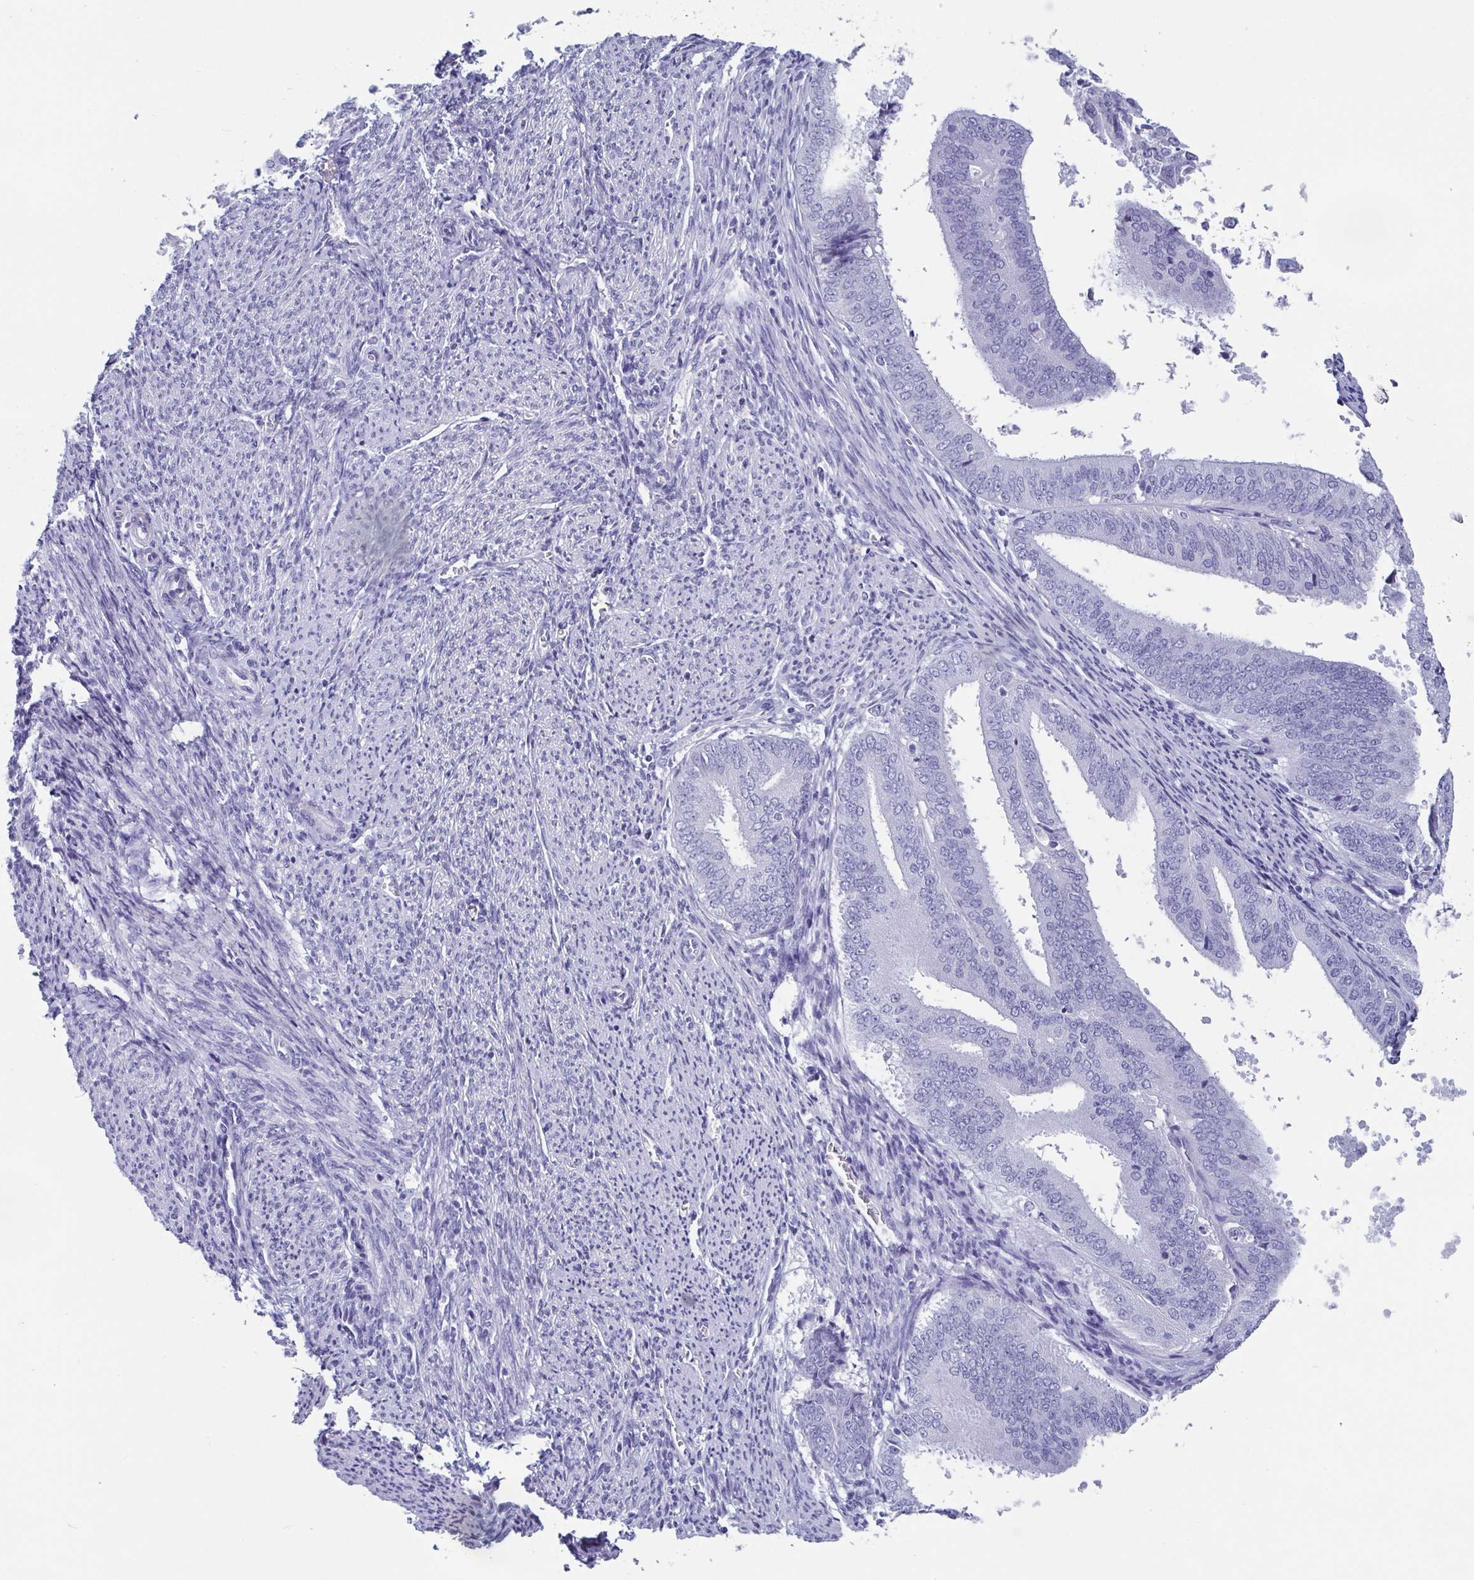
{"staining": {"intensity": "negative", "quantity": "none", "location": "none"}, "tissue": "endometrial cancer", "cell_type": "Tumor cells", "image_type": "cancer", "snomed": [{"axis": "morphology", "description": "Adenocarcinoma, NOS"}, {"axis": "topography", "description": "Endometrium"}], "caption": "The immunohistochemistry micrograph has no significant positivity in tumor cells of endometrial adenocarcinoma tissue.", "gene": "SCGN", "patient": {"sex": "female", "age": 63}}